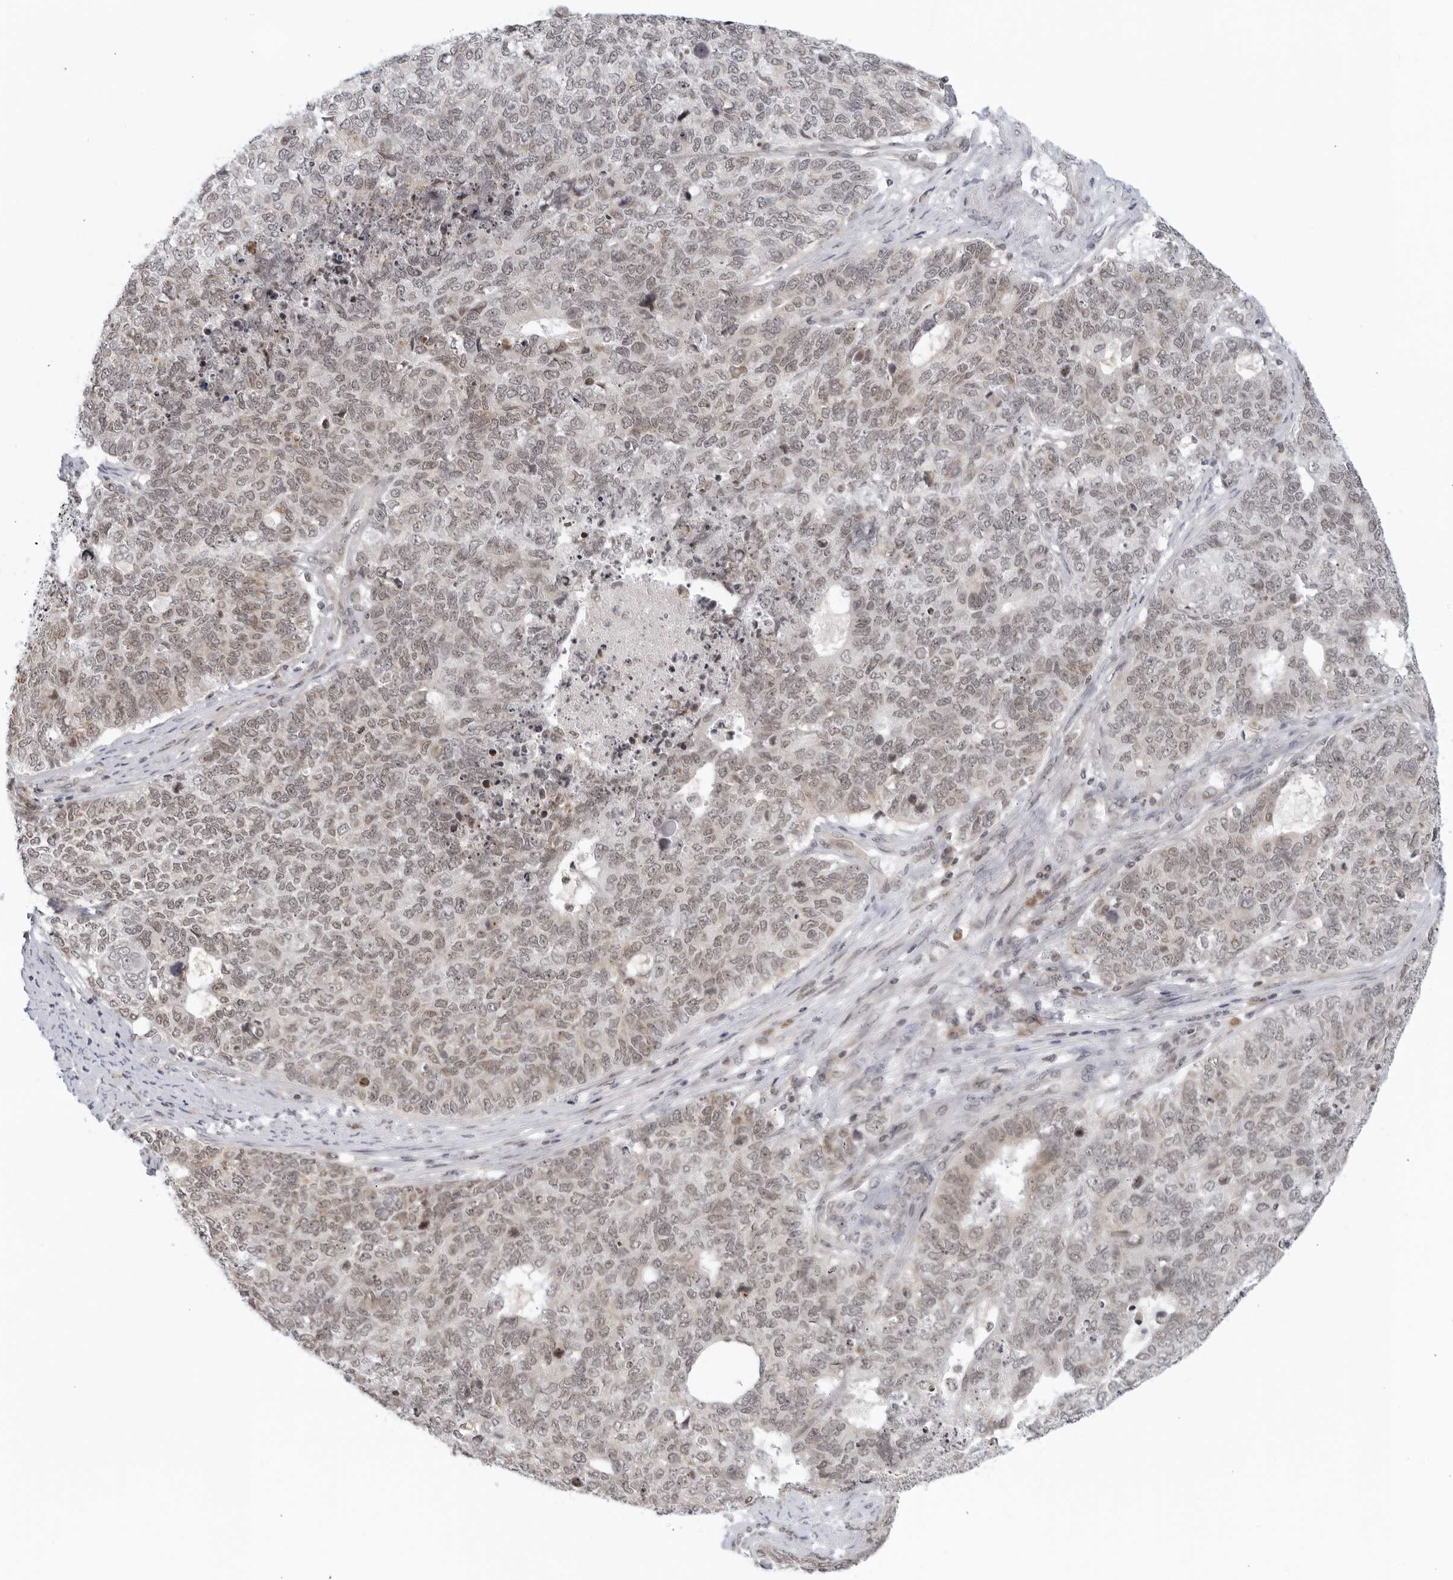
{"staining": {"intensity": "weak", "quantity": "25%-75%", "location": "cytoplasmic/membranous"}, "tissue": "cervical cancer", "cell_type": "Tumor cells", "image_type": "cancer", "snomed": [{"axis": "morphology", "description": "Squamous cell carcinoma, NOS"}, {"axis": "topography", "description": "Cervix"}], "caption": "The image exhibits staining of cervical cancer, revealing weak cytoplasmic/membranous protein expression (brown color) within tumor cells.", "gene": "RAB11FIP3", "patient": {"sex": "female", "age": 63}}